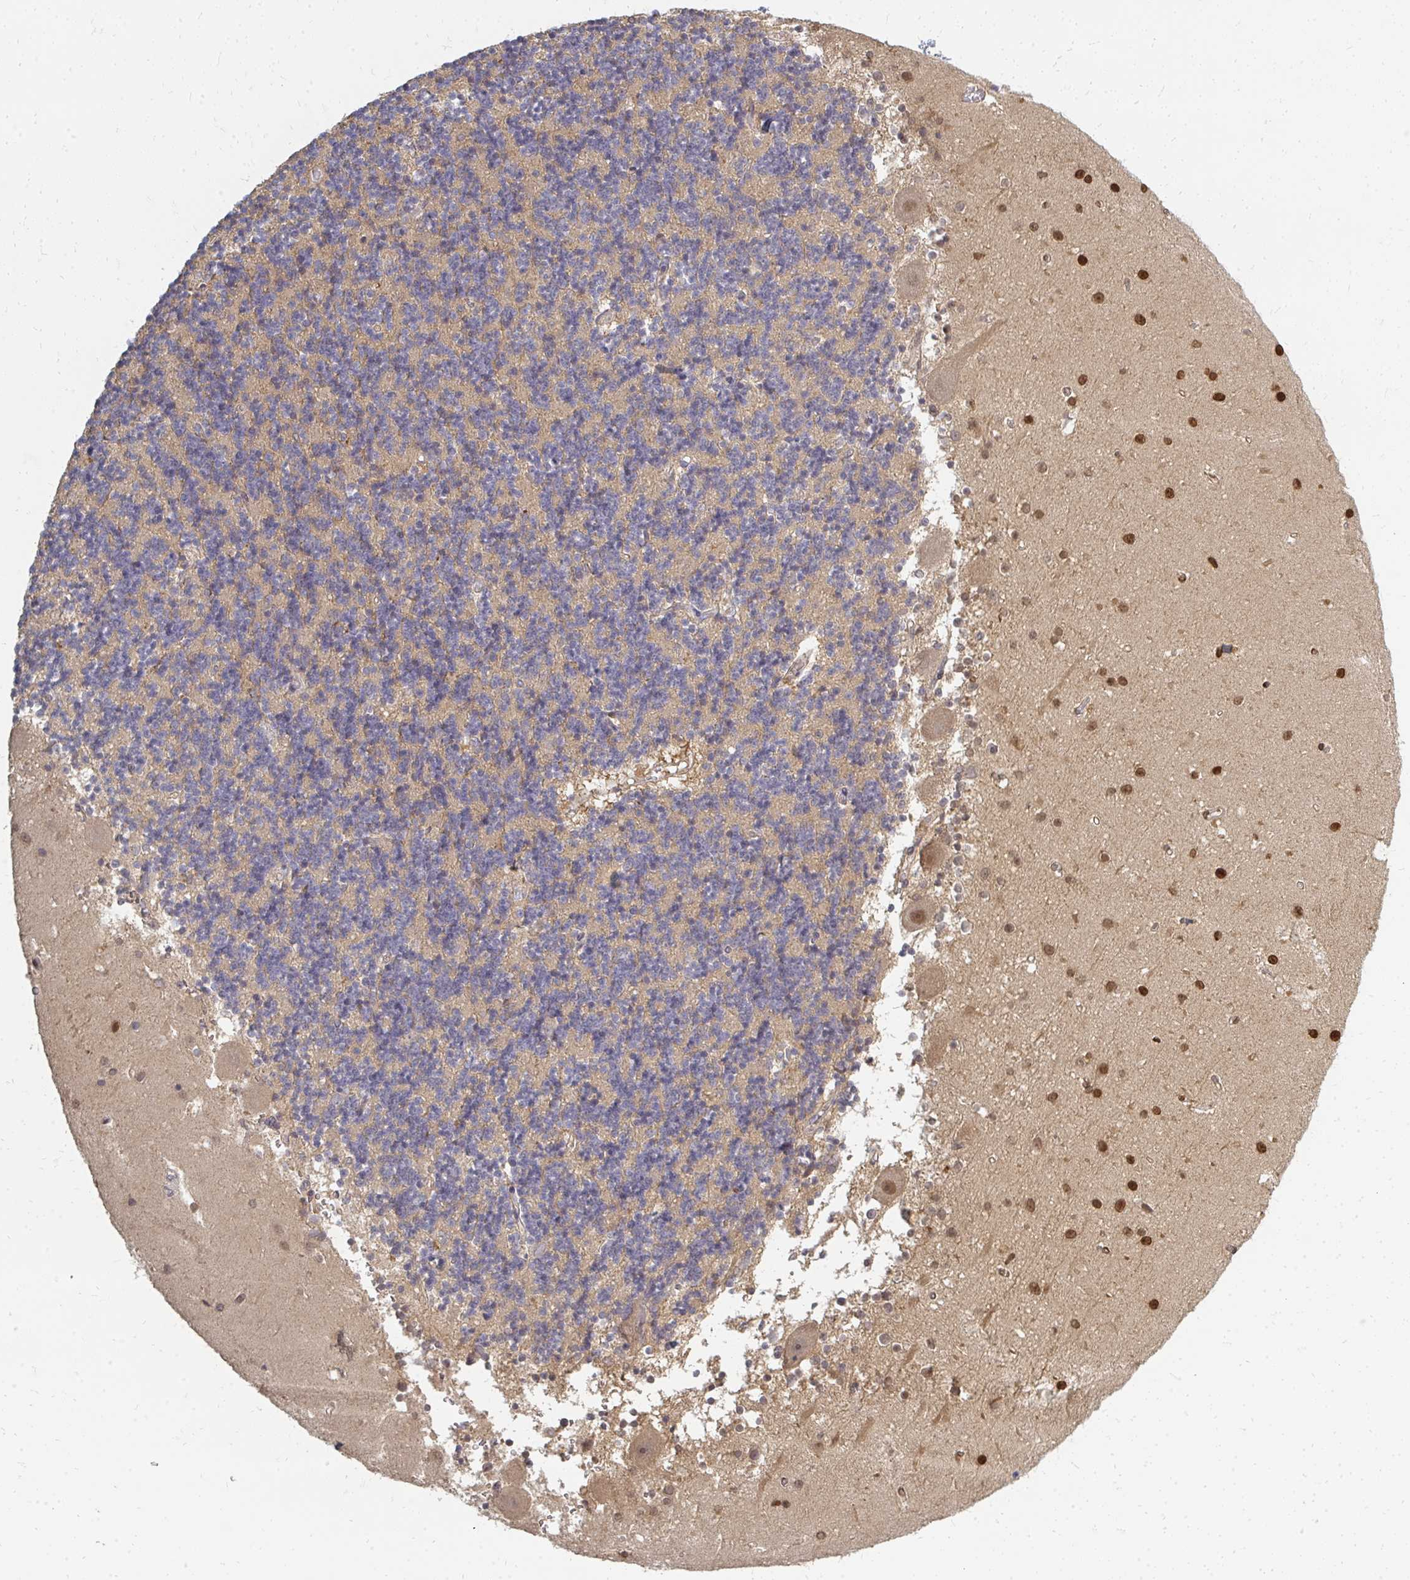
{"staining": {"intensity": "weak", "quantity": "25%-75%", "location": "cytoplasmic/membranous"}, "tissue": "cerebellum", "cell_type": "Cells in granular layer", "image_type": "normal", "snomed": [{"axis": "morphology", "description": "Normal tissue, NOS"}, {"axis": "topography", "description": "Cerebellum"}], "caption": "An immunohistochemistry micrograph of normal tissue is shown. Protein staining in brown highlights weak cytoplasmic/membranous positivity in cerebellum within cells in granular layer. (DAB IHC with brightfield microscopy, high magnification).", "gene": "ZNF285", "patient": {"sex": "male", "age": 54}}